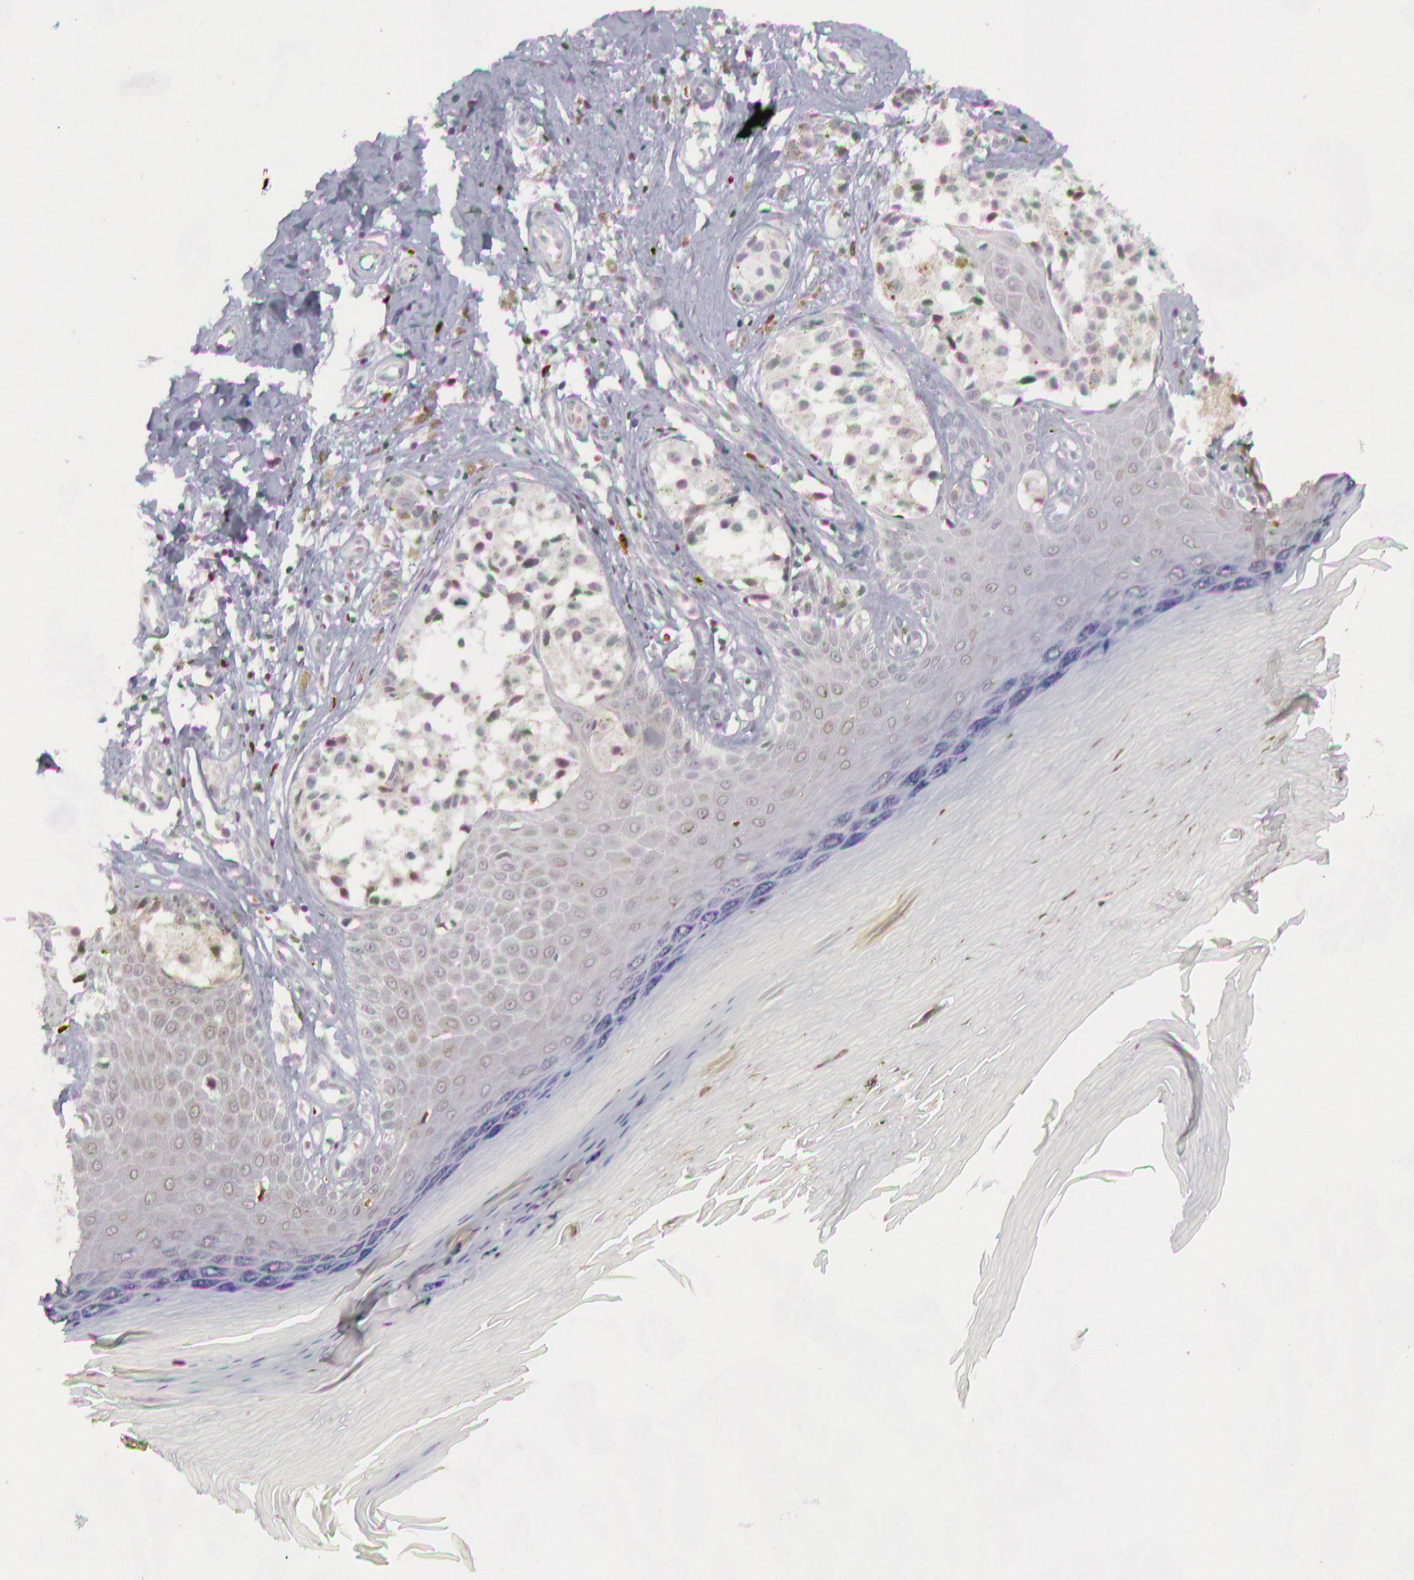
{"staining": {"intensity": "negative", "quantity": "none", "location": "none"}, "tissue": "melanoma", "cell_type": "Tumor cells", "image_type": "cancer", "snomed": [{"axis": "morphology", "description": "Malignant melanoma, NOS"}, {"axis": "topography", "description": "Skin"}], "caption": "IHC histopathology image of human malignant melanoma stained for a protein (brown), which displays no positivity in tumor cells.", "gene": "PTGS2", "patient": {"sex": "male", "age": 79}}